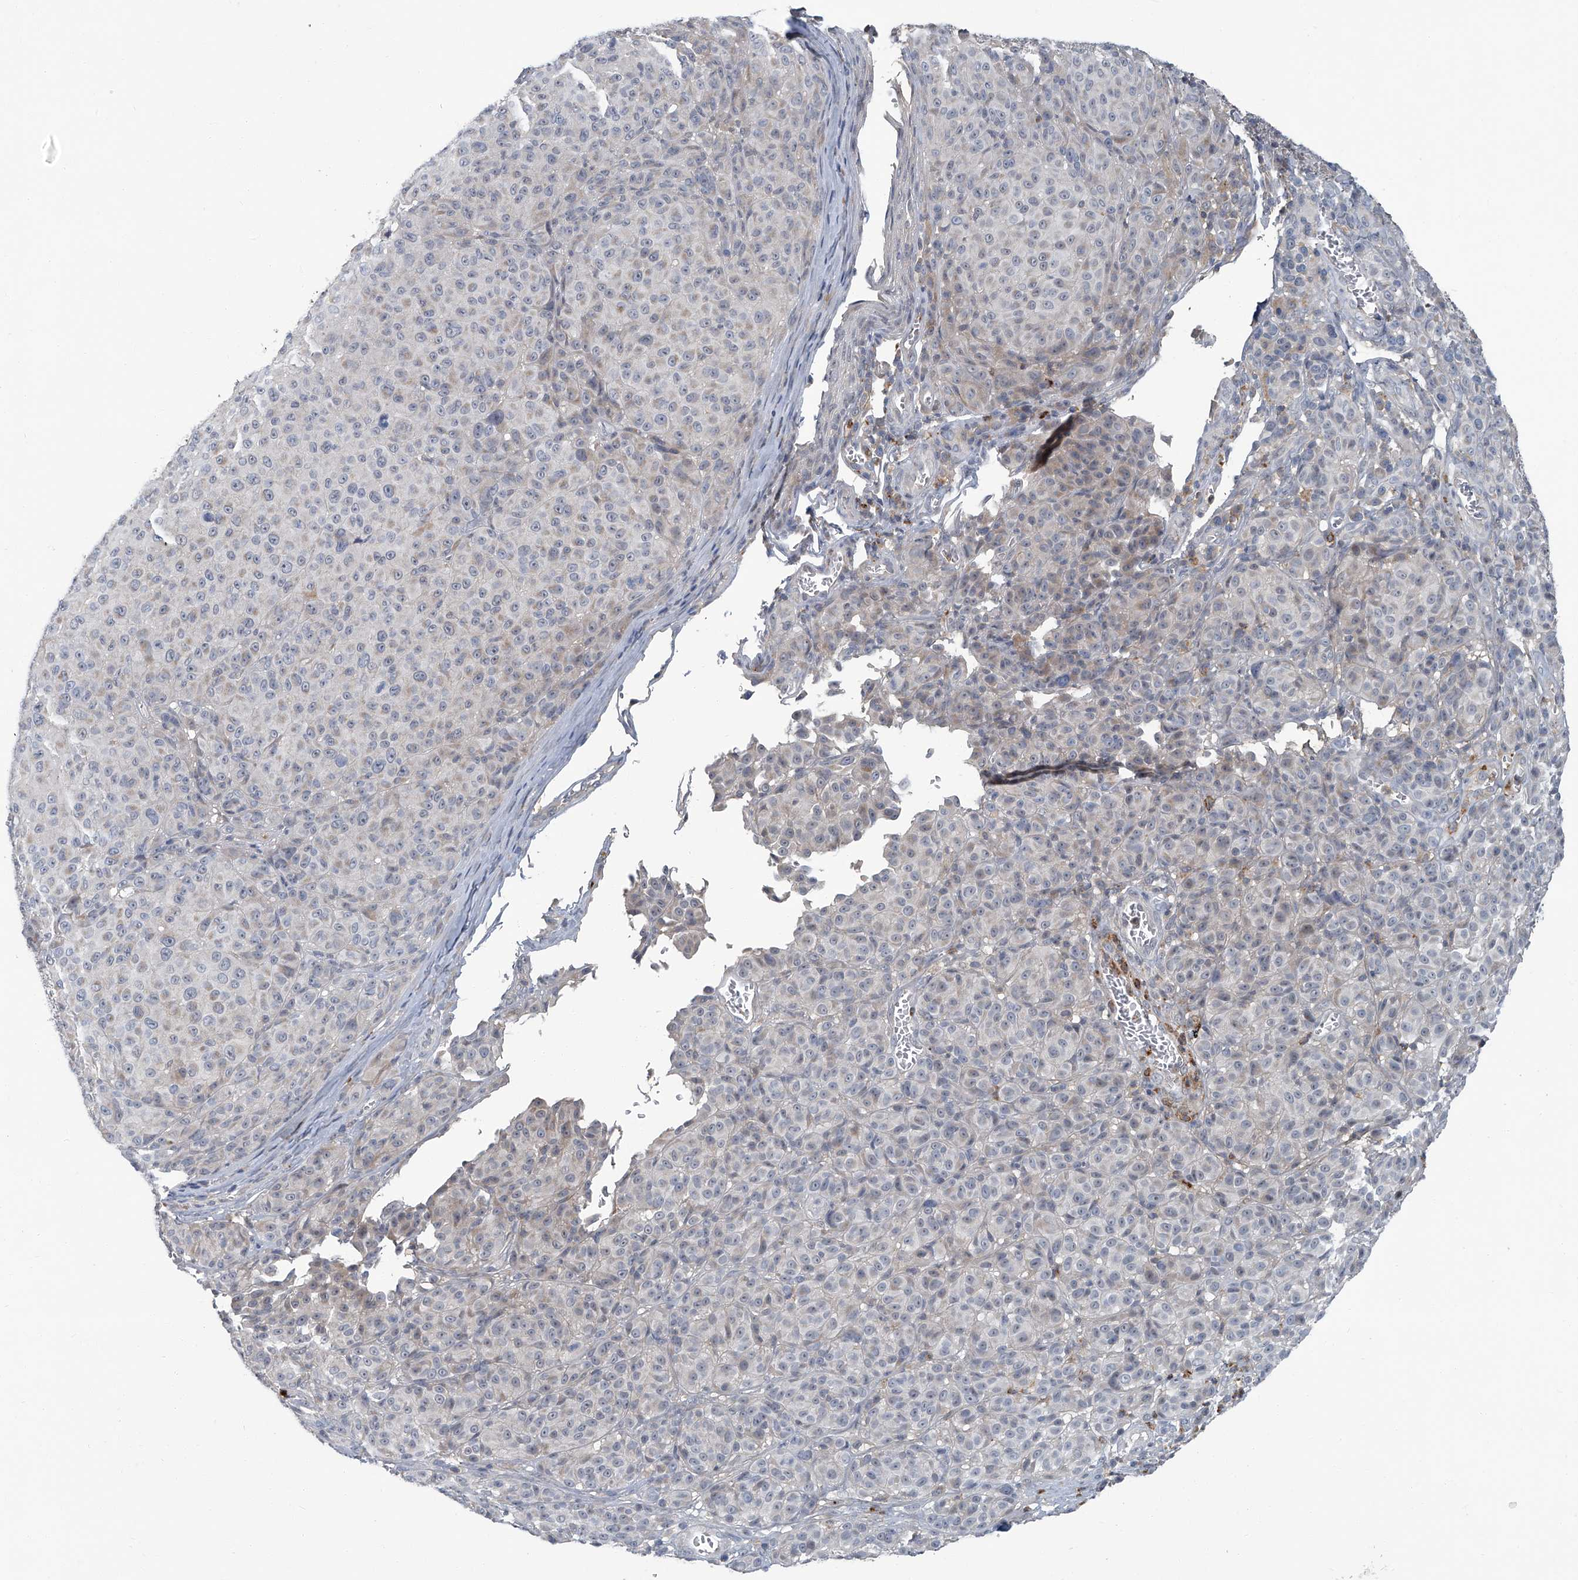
{"staining": {"intensity": "negative", "quantity": "none", "location": "none"}, "tissue": "melanoma", "cell_type": "Tumor cells", "image_type": "cancer", "snomed": [{"axis": "morphology", "description": "Malignant melanoma, NOS"}, {"axis": "topography", "description": "Skin"}], "caption": "A high-resolution histopathology image shows immunohistochemistry (IHC) staining of melanoma, which displays no significant expression in tumor cells. Nuclei are stained in blue.", "gene": "AKNAD1", "patient": {"sex": "male", "age": 73}}